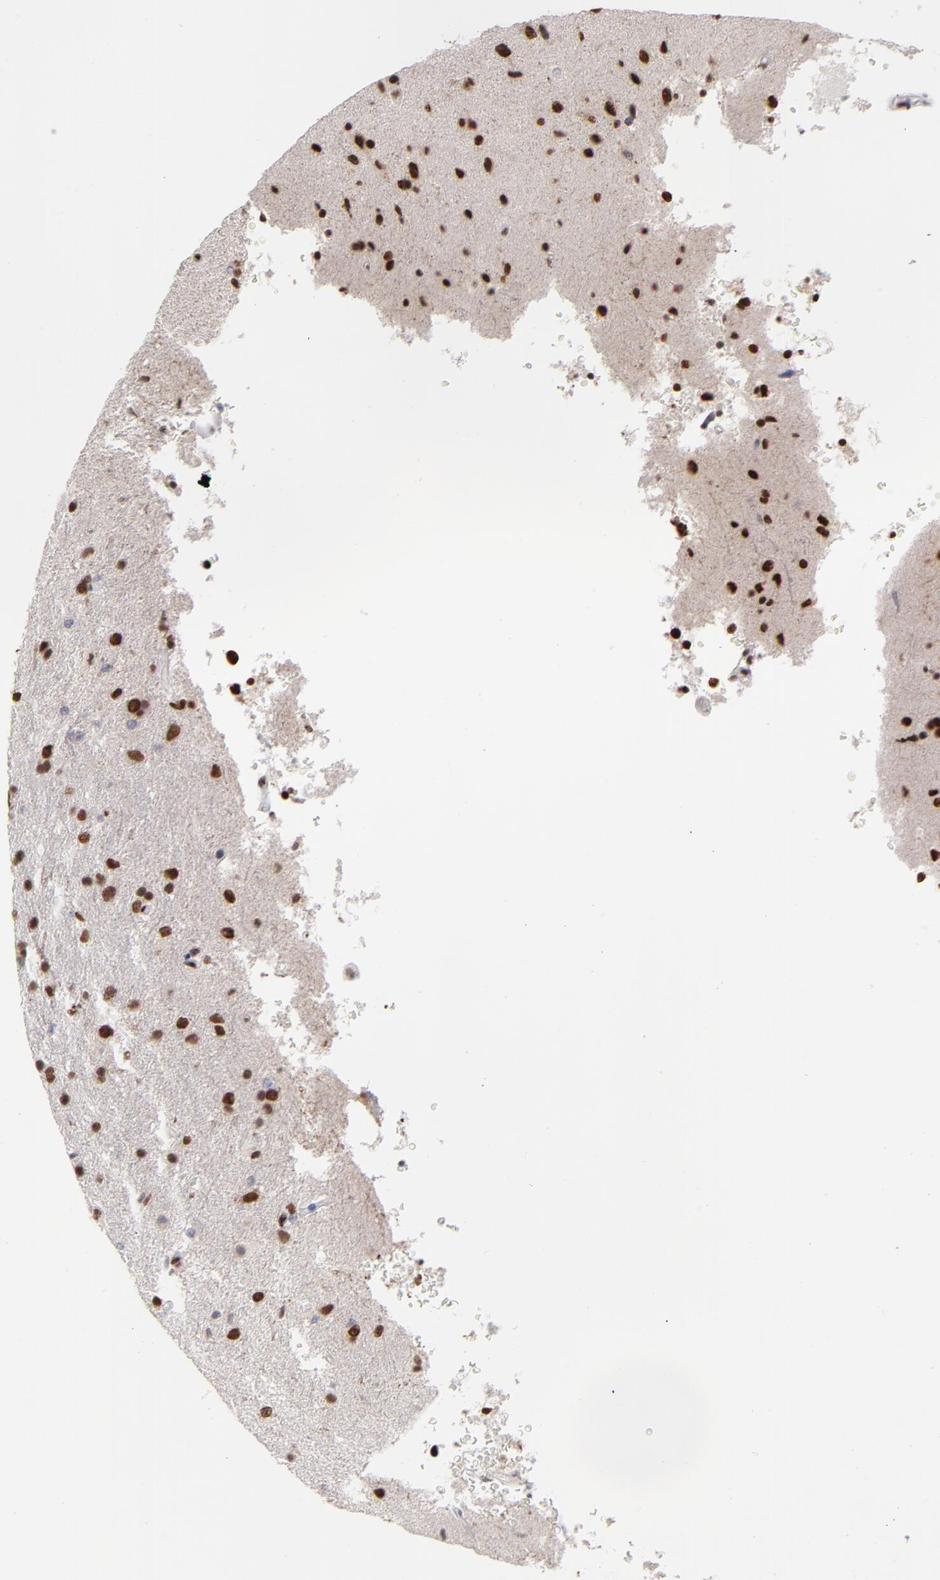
{"staining": {"intensity": "strong", "quantity": ">75%", "location": "nuclear"}, "tissue": "glioma", "cell_type": "Tumor cells", "image_type": "cancer", "snomed": [{"axis": "morphology", "description": "Glioma, malignant, High grade"}, {"axis": "topography", "description": "Brain"}], "caption": "Immunohistochemical staining of glioma demonstrates high levels of strong nuclear staining in approximately >75% of tumor cells.", "gene": "ZNF3", "patient": {"sex": "male", "age": 33}}